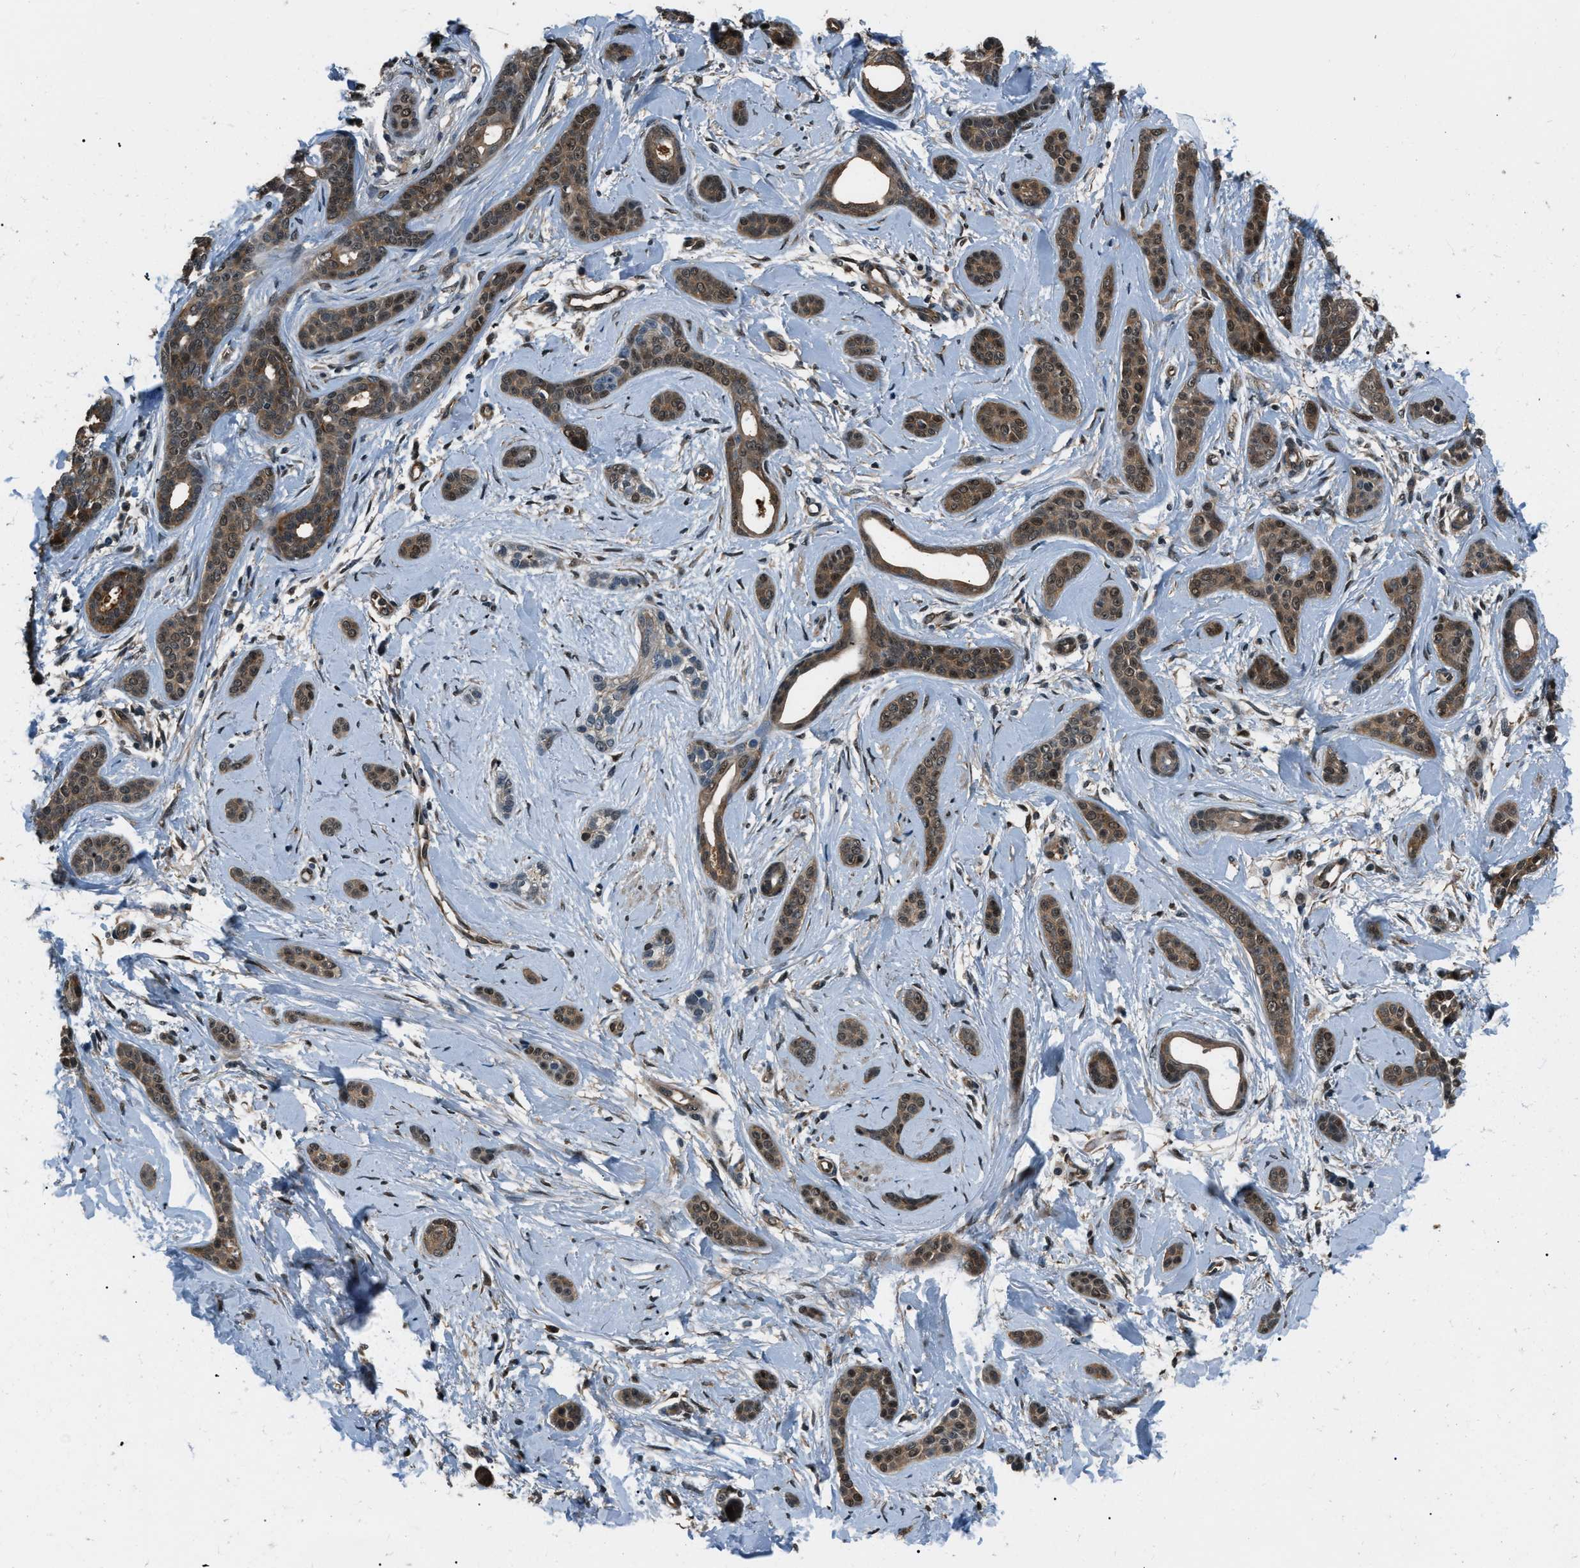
{"staining": {"intensity": "moderate", "quantity": ">75%", "location": "cytoplasmic/membranous,nuclear"}, "tissue": "skin cancer", "cell_type": "Tumor cells", "image_type": "cancer", "snomed": [{"axis": "morphology", "description": "Basal cell carcinoma"}, {"axis": "morphology", "description": "Adnexal tumor, benign"}, {"axis": "topography", "description": "Skin"}], "caption": "DAB (3,3'-diaminobenzidine) immunohistochemical staining of human skin cancer (basal cell carcinoma) exhibits moderate cytoplasmic/membranous and nuclear protein expression in about >75% of tumor cells. The protein of interest is shown in brown color, while the nuclei are stained blue.", "gene": "NUDCD3", "patient": {"sex": "female", "age": 42}}